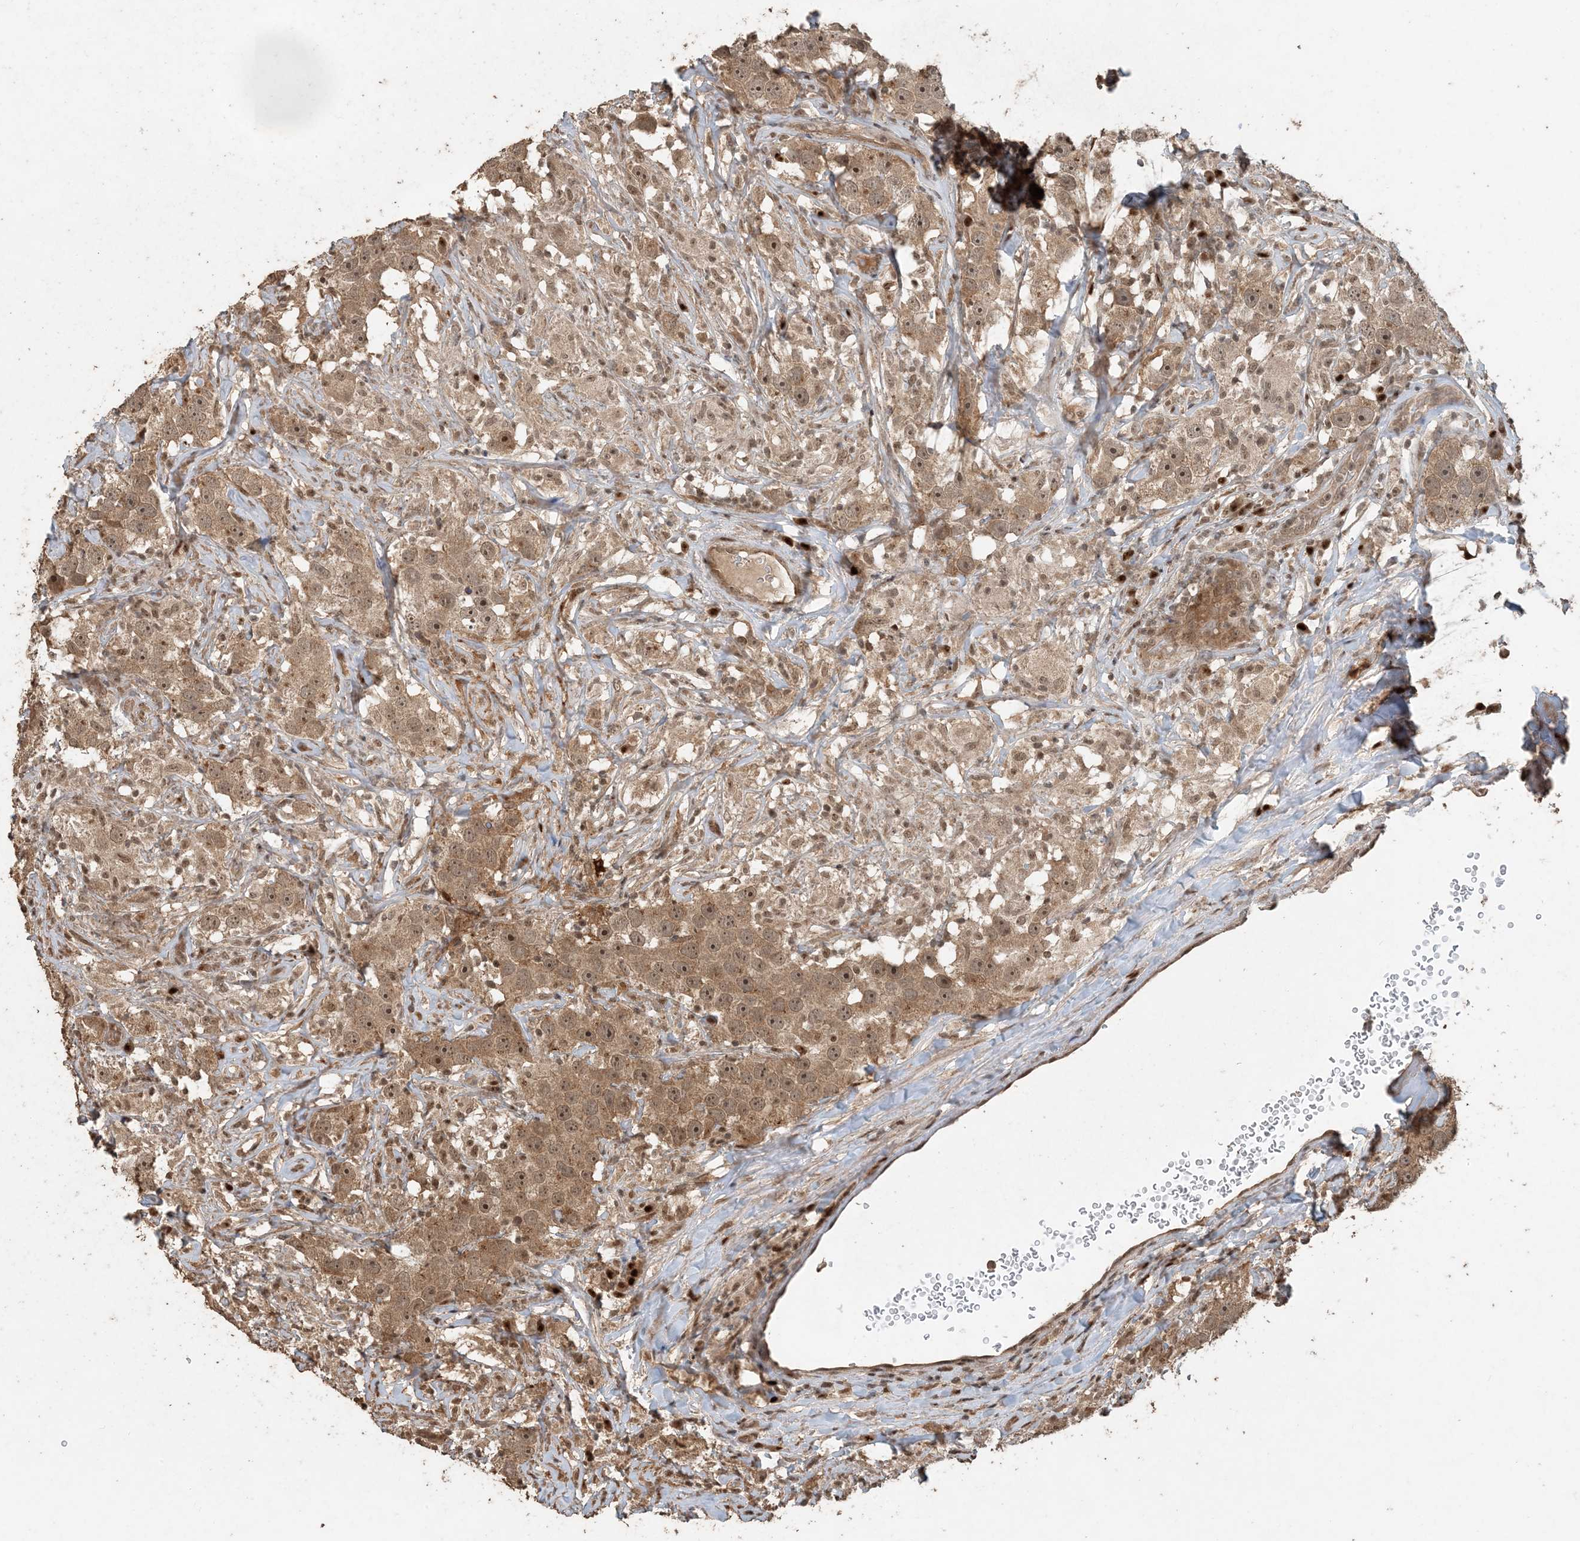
{"staining": {"intensity": "moderate", "quantity": ">75%", "location": "cytoplasmic/membranous,nuclear"}, "tissue": "testis cancer", "cell_type": "Tumor cells", "image_type": "cancer", "snomed": [{"axis": "morphology", "description": "Seminoma, NOS"}, {"axis": "topography", "description": "Testis"}], "caption": "This is a histology image of immunohistochemistry (IHC) staining of testis seminoma, which shows moderate expression in the cytoplasmic/membranous and nuclear of tumor cells.", "gene": "ATP13A2", "patient": {"sex": "male", "age": 49}}